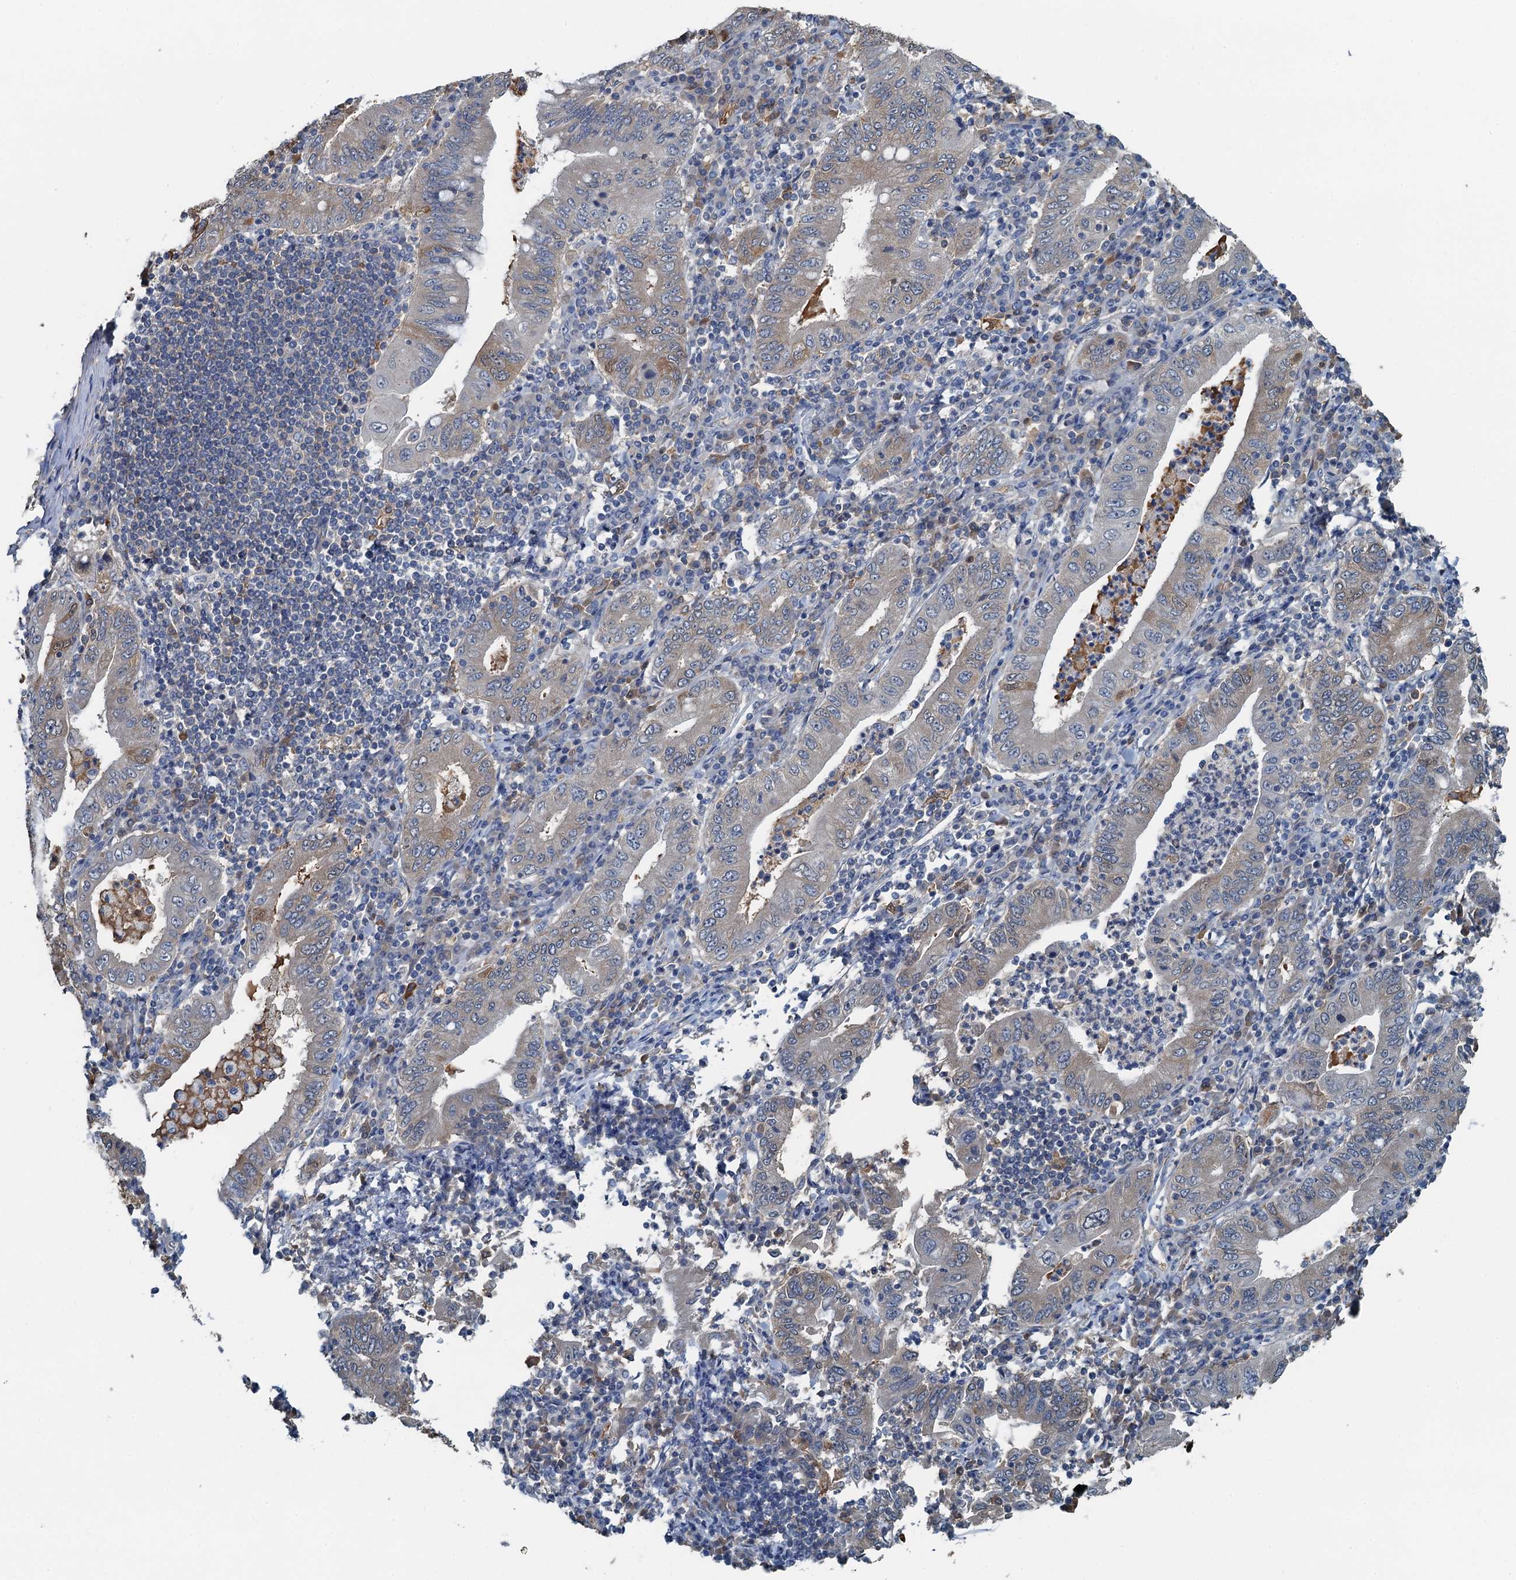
{"staining": {"intensity": "moderate", "quantity": "25%-75%", "location": "cytoplasmic/membranous"}, "tissue": "stomach cancer", "cell_type": "Tumor cells", "image_type": "cancer", "snomed": [{"axis": "morphology", "description": "Normal tissue, NOS"}, {"axis": "morphology", "description": "Adenocarcinoma, NOS"}, {"axis": "topography", "description": "Esophagus"}, {"axis": "topography", "description": "Stomach, upper"}, {"axis": "topography", "description": "Peripheral nerve tissue"}], "caption": "IHC staining of adenocarcinoma (stomach), which exhibits medium levels of moderate cytoplasmic/membranous positivity in about 25%-75% of tumor cells indicating moderate cytoplasmic/membranous protein positivity. The staining was performed using DAB (3,3'-diaminobenzidine) (brown) for protein detection and nuclei were counterstained in hematoxylin (blue).", "gene": "LSM14B", "patient": {"sex": "male", "age": 62}}